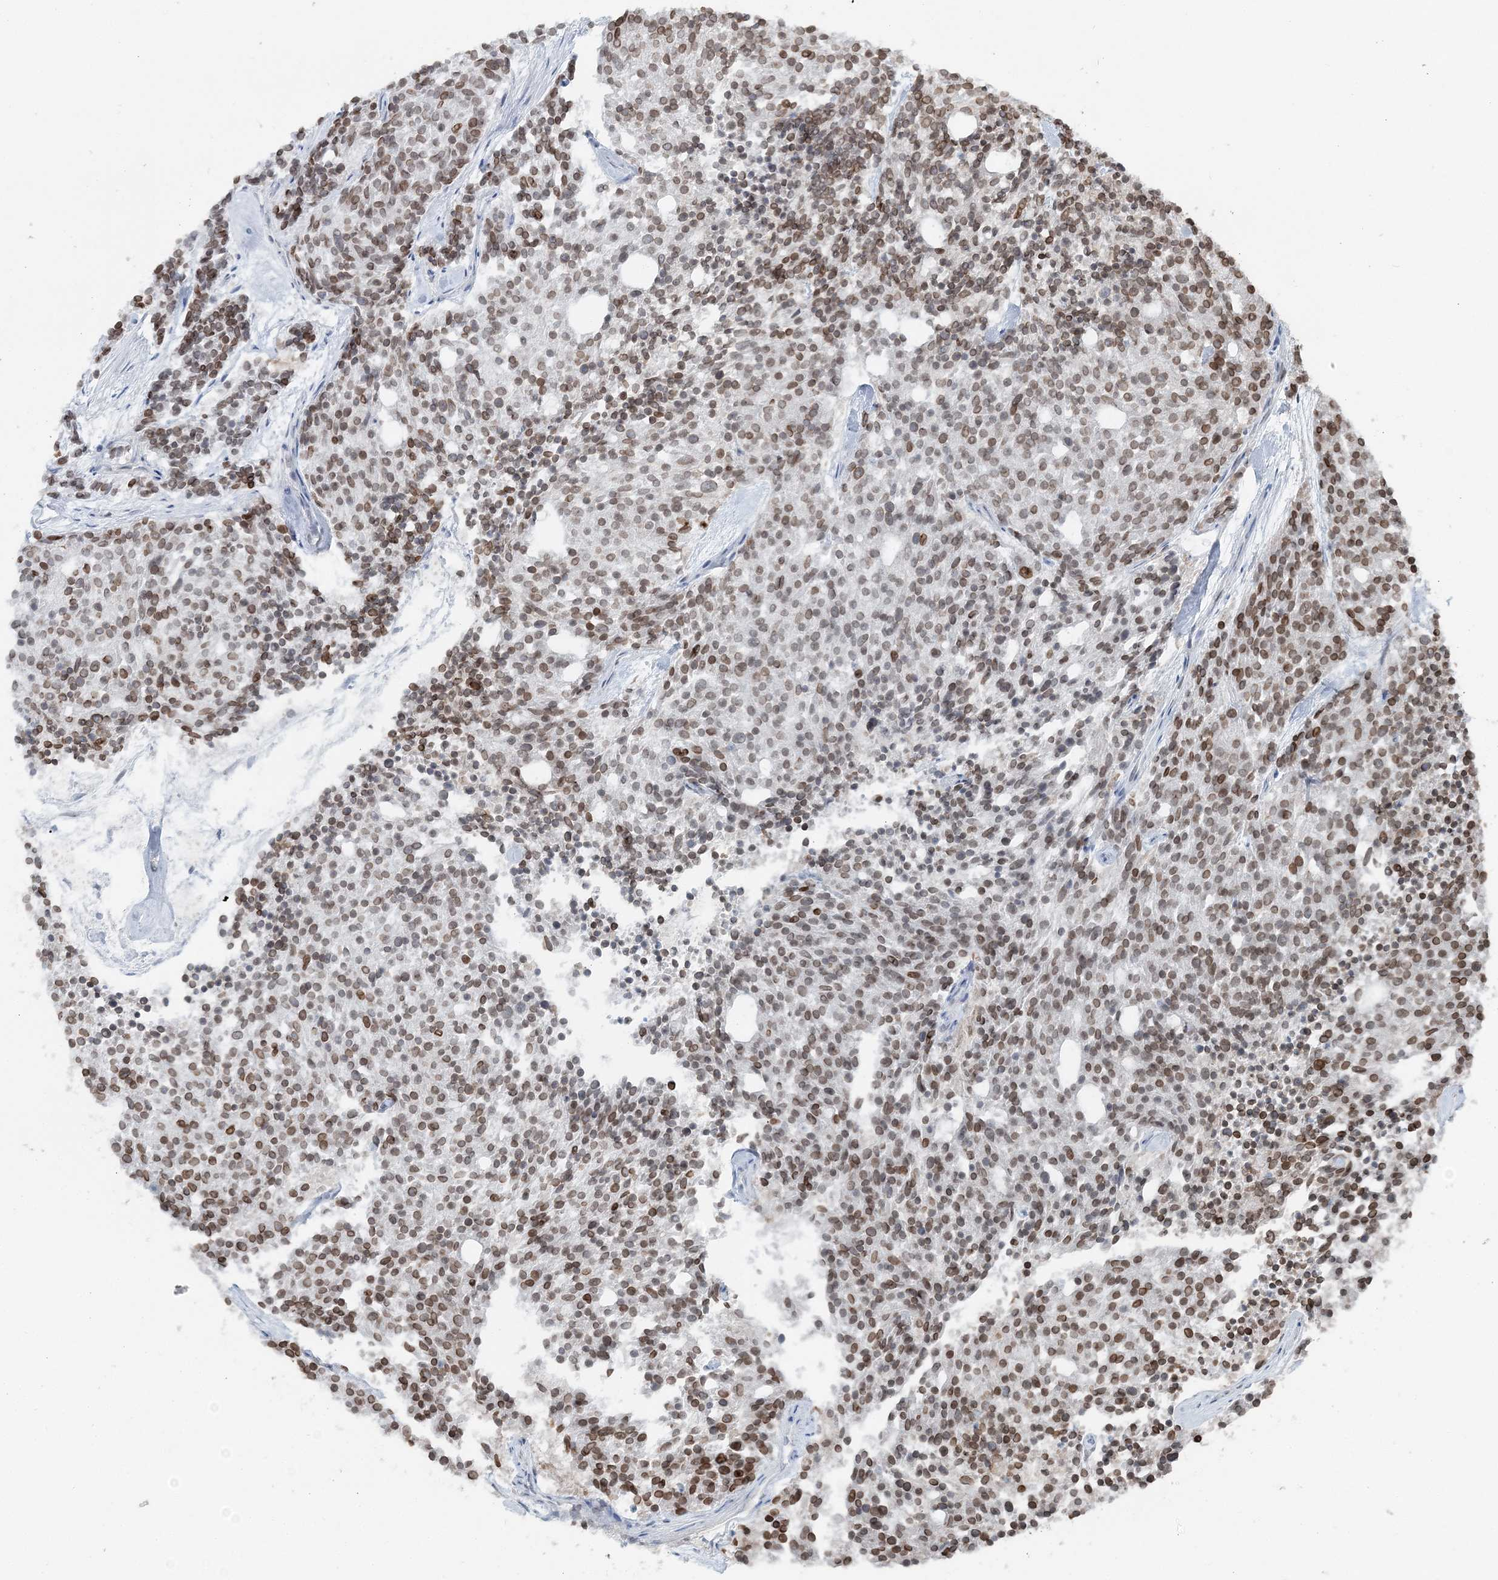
{"staining": {"intensity": "moderate", "quantity": ">75%", "location": "cytoplasmic/membranous,nuclear"}, "tissue": "carcinoid", "cell_type": "Tumor cells", "image_type": "cancer", "snomed": [{"axis": "morphology", "description": "Carcinoid, malignant, NOS"}, {"axis": "topography", "description": "Pancreas"}], "caption": "Malignant carcinoid was stained to show a protein in brown. There is medium levels of moderate cytoplasmic/membranous and nuclear positivity in approximately >75% of tumor cells. (Brightfield microscopy of DAB IHC at high magnification).", "gene": "GJD4", "patient": {"sex": "female", "age": 54}}